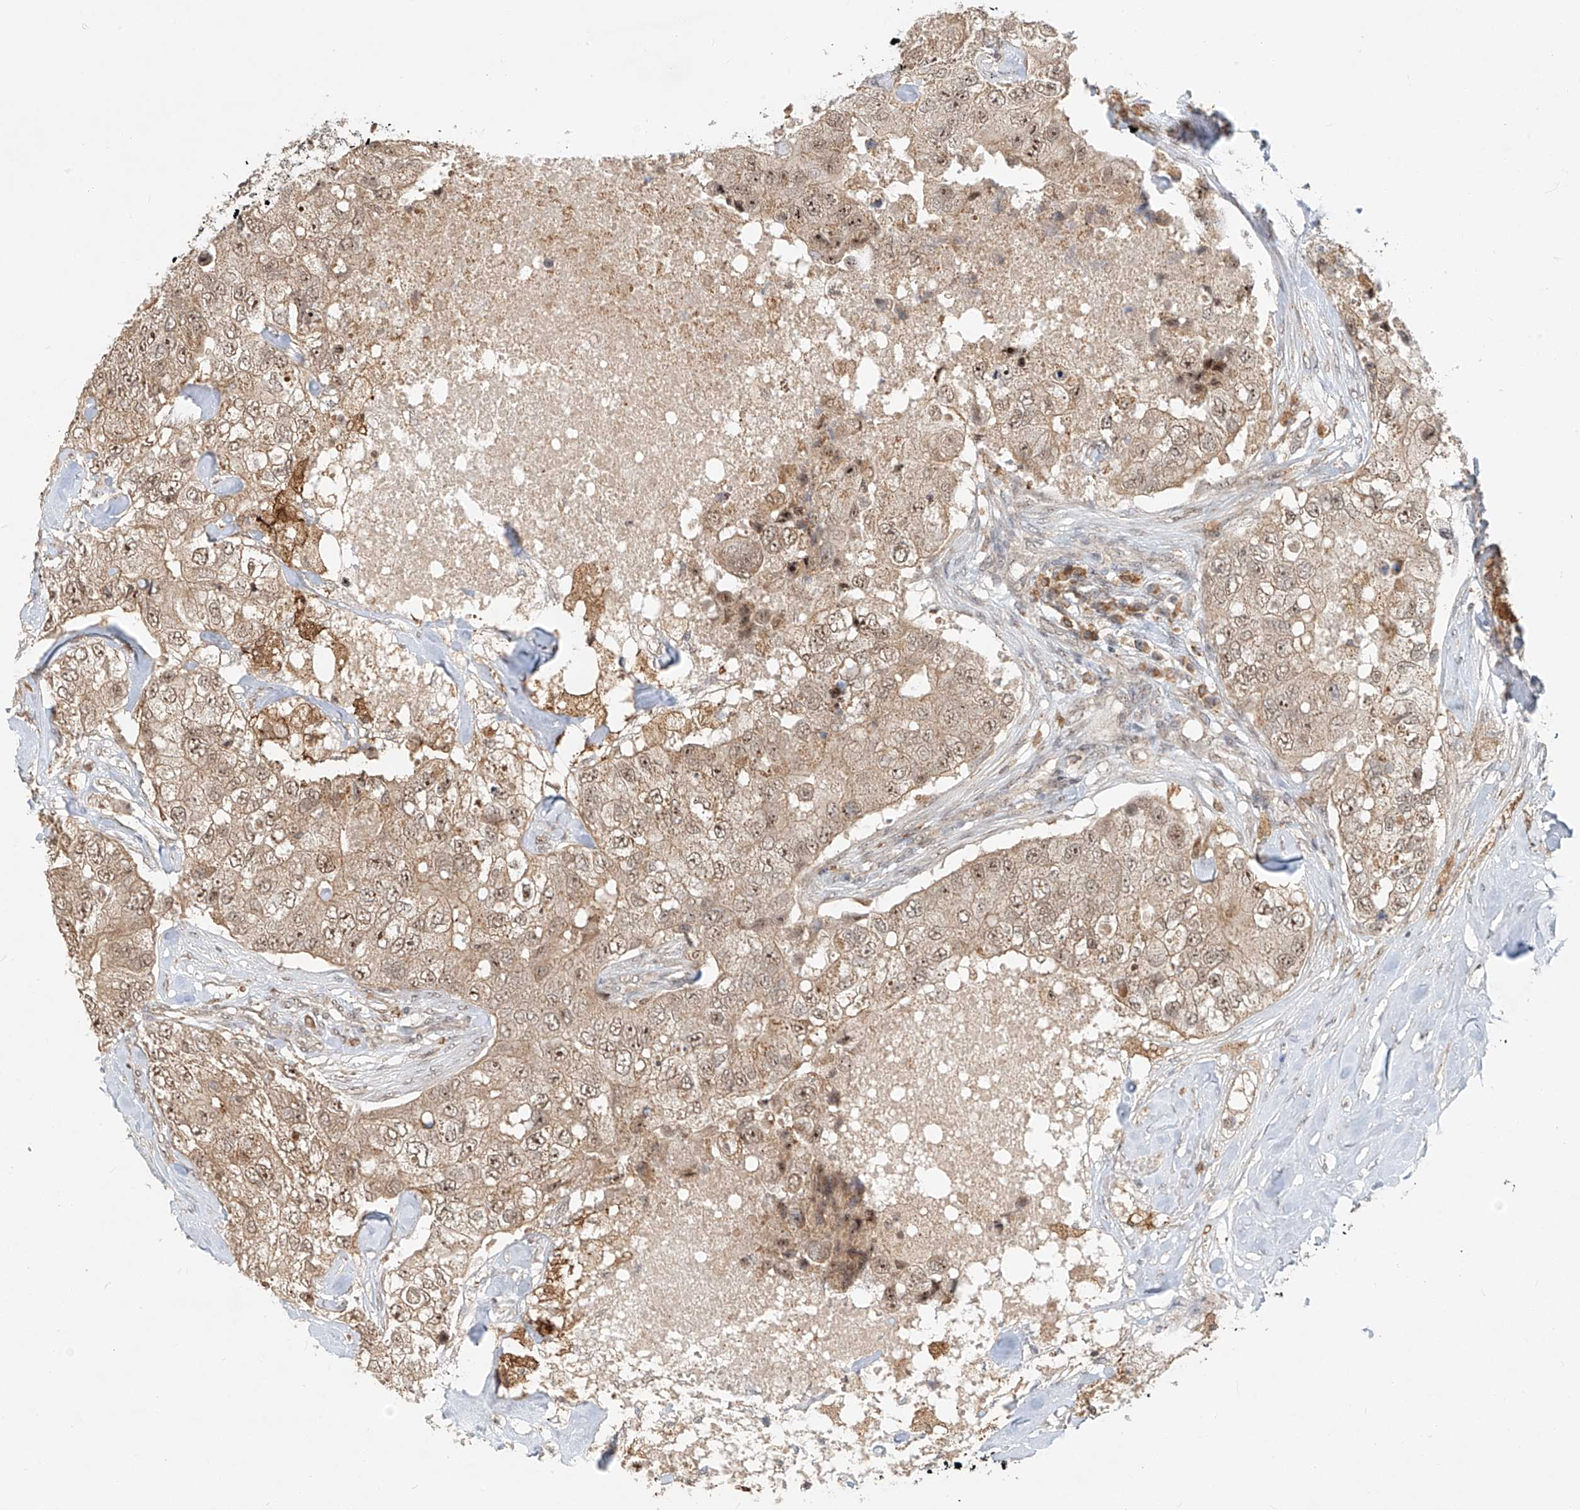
{"staining": {"intensity": "weak", "quantity": ">75%", "location": "cytoplasmic/membranous,nuclear"}, "tissue": "breast cancer", "cell_type": "Tumor cells", "image_type": "cancer", "snomed": [{"axis": "morphology", "description": "Duct carcinoma"}, {"axis": "topography", "description": "Breast"}], "caption": "The photomicrograph exhibits a brown stain indicating the presence of a protein in the cytoplasmic/membranous and nuclear of tumor cells in infiltrating ductal carcinoma (breast).", "gene": "SYTL3", "patient": {"sex": "female", "age": 62}}